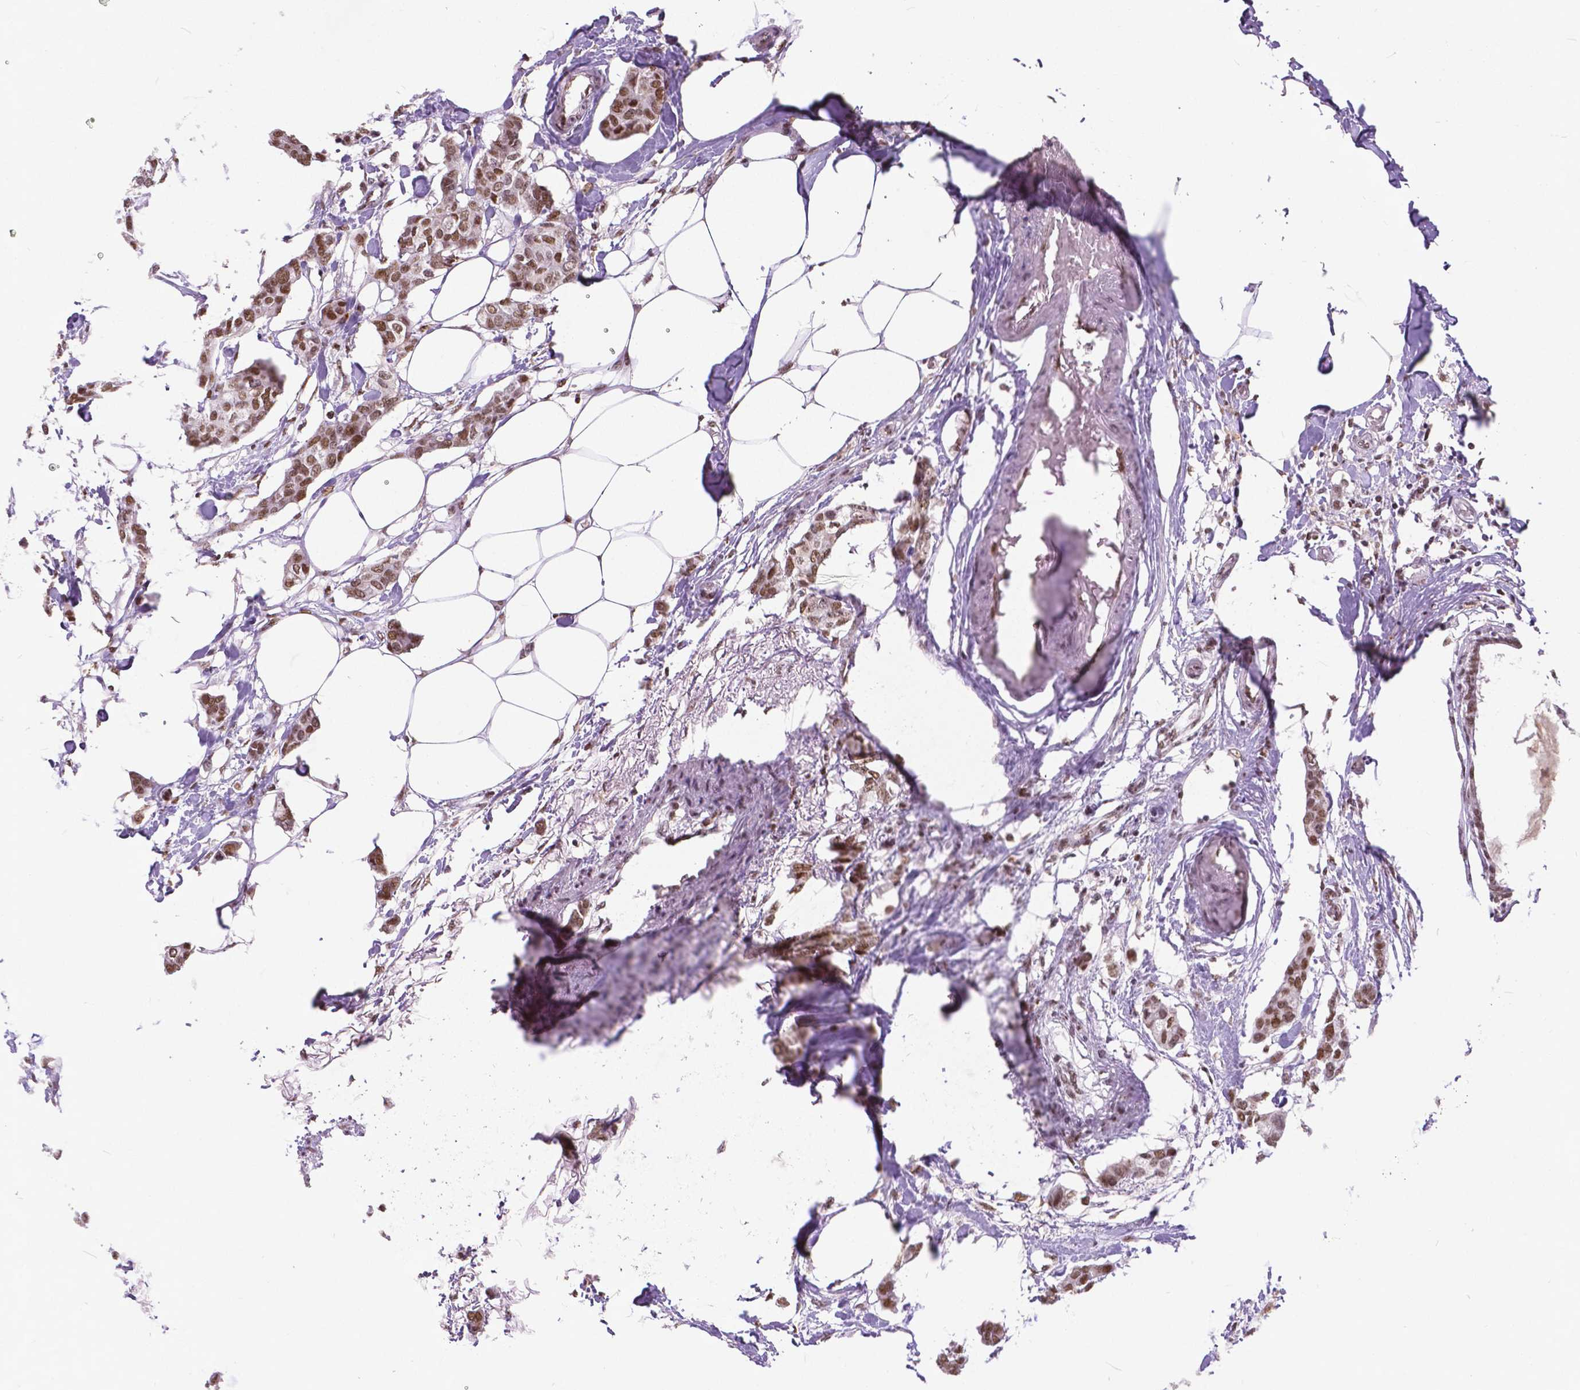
{"staining": {"intensity": "moderate", "quantity": ">75%", "location": "nuclear"}, "tissue": "breast cancer", "cell_type": "Tumor cells", "image_type": "cancer", "snomed": [{"axis": "morphology", "description": "Duct carcinoma"}, {"axis": "topography", "description": "Breast"}], "caption": "Human breast cancer (invasive ductal carcinoma) stained for a protein (brown) exhibits moderate nuclear positive staining in about >75% of tumor cells.", "gene": "ATRX", "patient": {"sex": "female", "age": 62}}